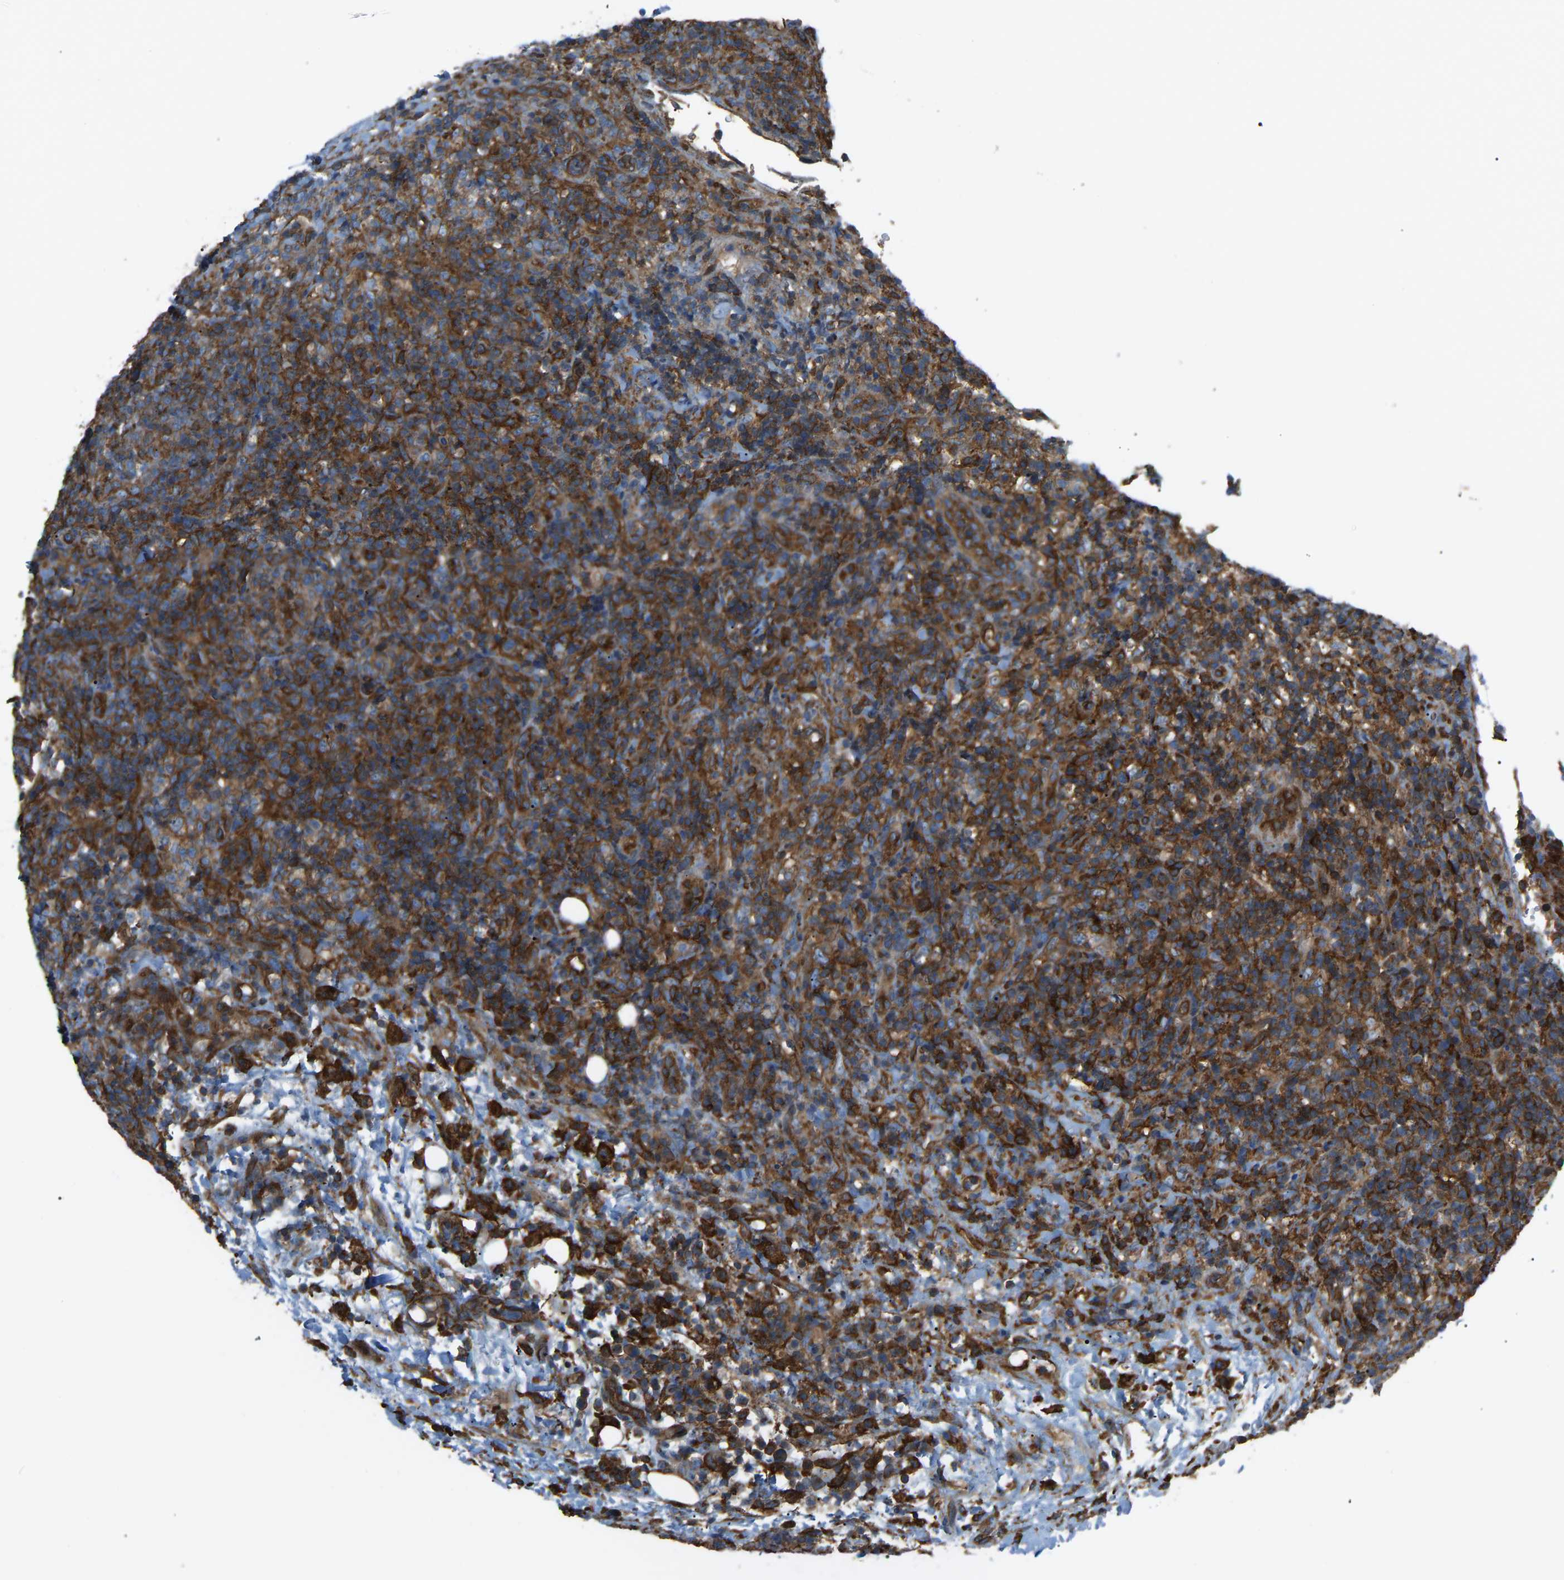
{"staining": {"intensity": "strong", "quantity": ">75%", "location": "cytoplasmic/membranous"}, "tissue": "lymphoma", "cell_type": "Tumor cells", "image_type": "cancer", "snomed": [{"axis": "morphology", "description": "Malignant lymphoma, non-Hodgkin's type, High grade"}, {"axis": "topography", "description": "Lymph node"}], "caption": "The image demonstrates a brown stain indicating the presence of a protein in the cytoplasmic/membranous of tumor cells in lymphoma.", "gene": "PICALM", "patient": {"sex": "female", "age": 76}}